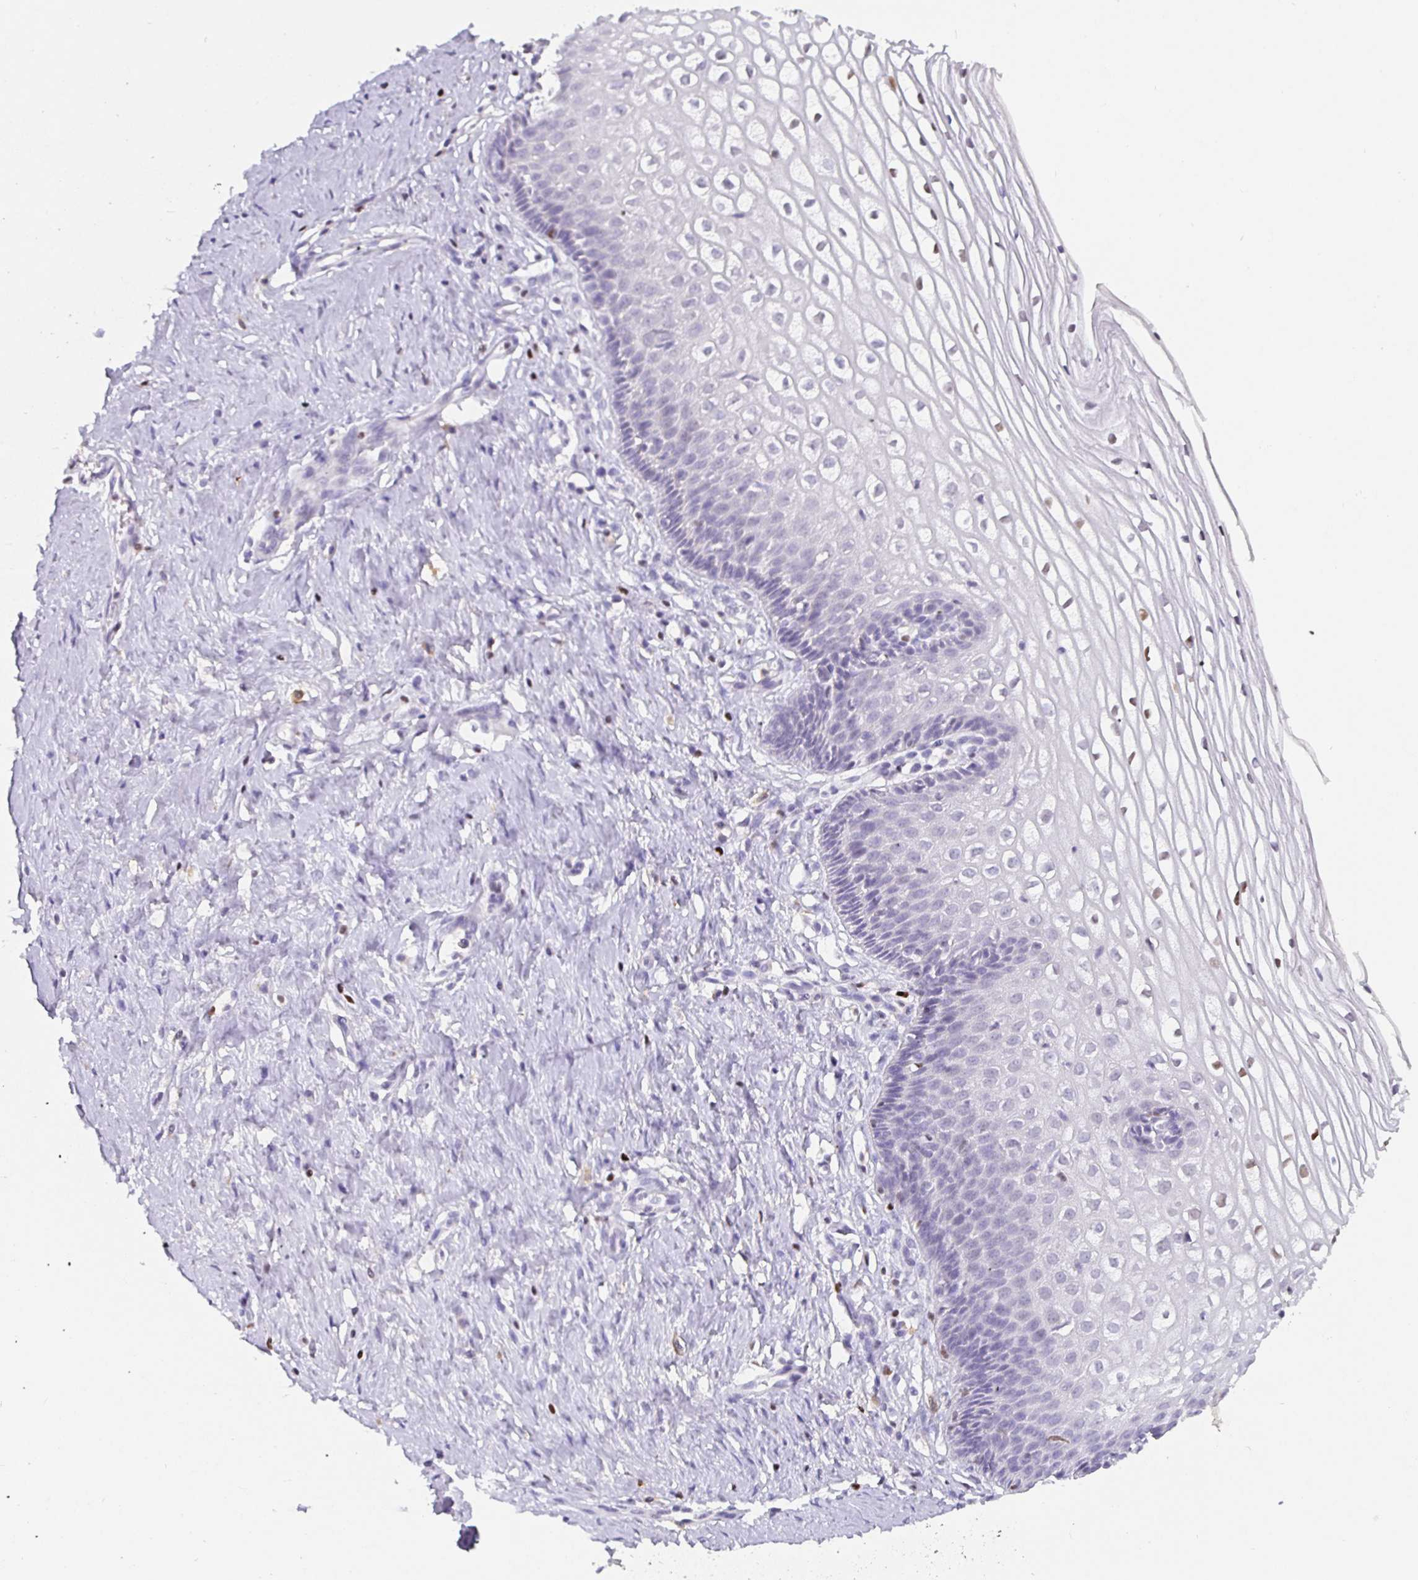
{"staining": {"intensity": "negative", "quantity": "none", "location": "none"}, "tissue": "cervix", "cell_type": "Glandular cells", "image_type": "normal", "snomed": [{"axis": "morphology", "description": "Normal tissue, NOS"}, {"axis": "topography", "description": "Cervix"}], "caption": "A histopathology image of human cervix is negative for staining in glandular cells. (Stains: DAB (3,3'-diaminobenzidine) immunohistochemistry (IHC) with hematoxylin counter stain, Microscopy: brightfield microscopy at high magnification).", "gene": "SATB1", "patient": {"sex": "female", "age": 36}}